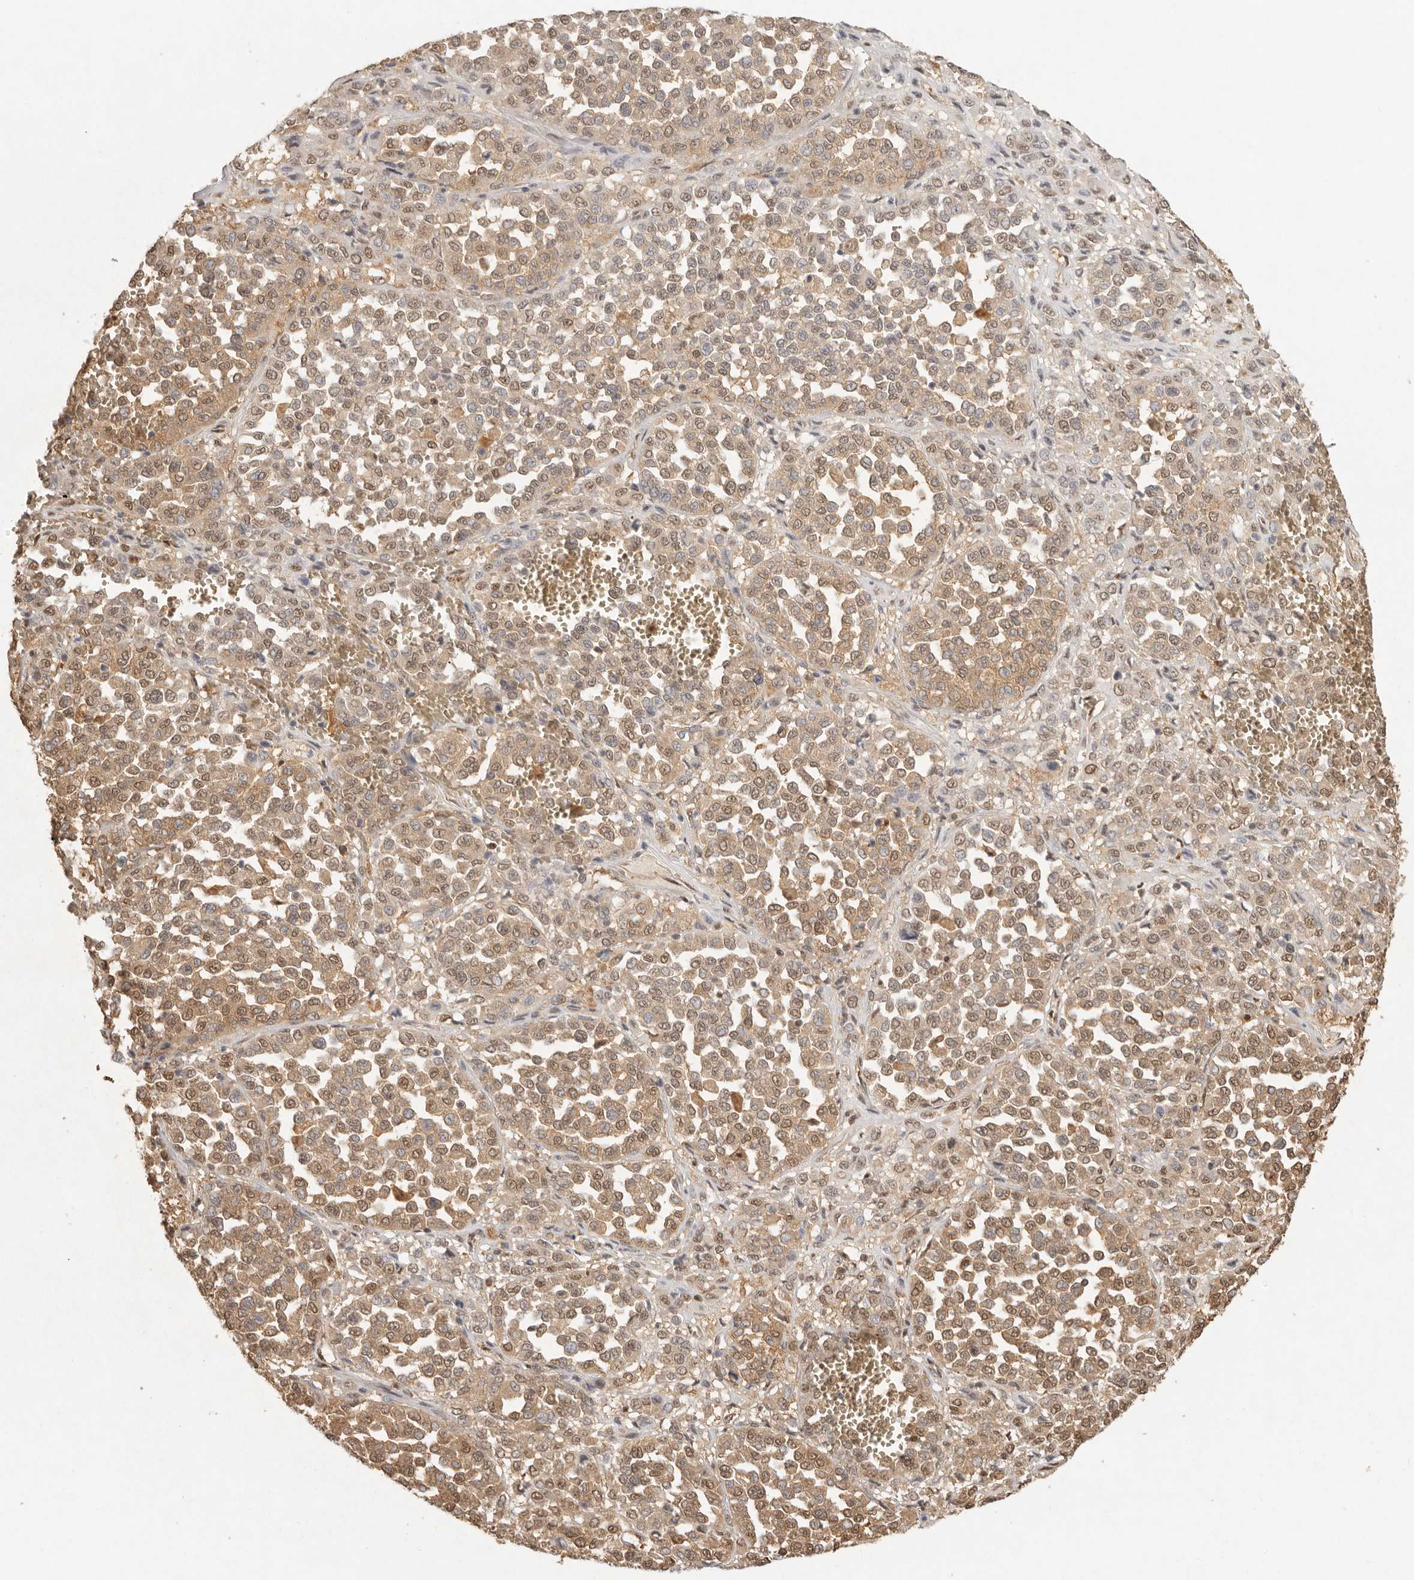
{"staining": {"intensity": "moderate", "quantity": ">75%", "location": "cytoplasmic/membranous,nuclear"}, "tissue": "melanoma", "cell_type": "Tumor cells", "image_type": "cancer", "snomed": [{"axis": "morphology", "description": "Malignant melanoma, Metastatic site"}, {"axis": "topography", "description": "Pancreas"}], "caption": "This image shows IHC staining of human malignant melanoma (metastatic site), with medium moderate cytoplasmic/membranous and nuclear staining in about >75% of tumor cells.", "gene": "PSMA5", "patient": {"sex": "female", "age": 30}}